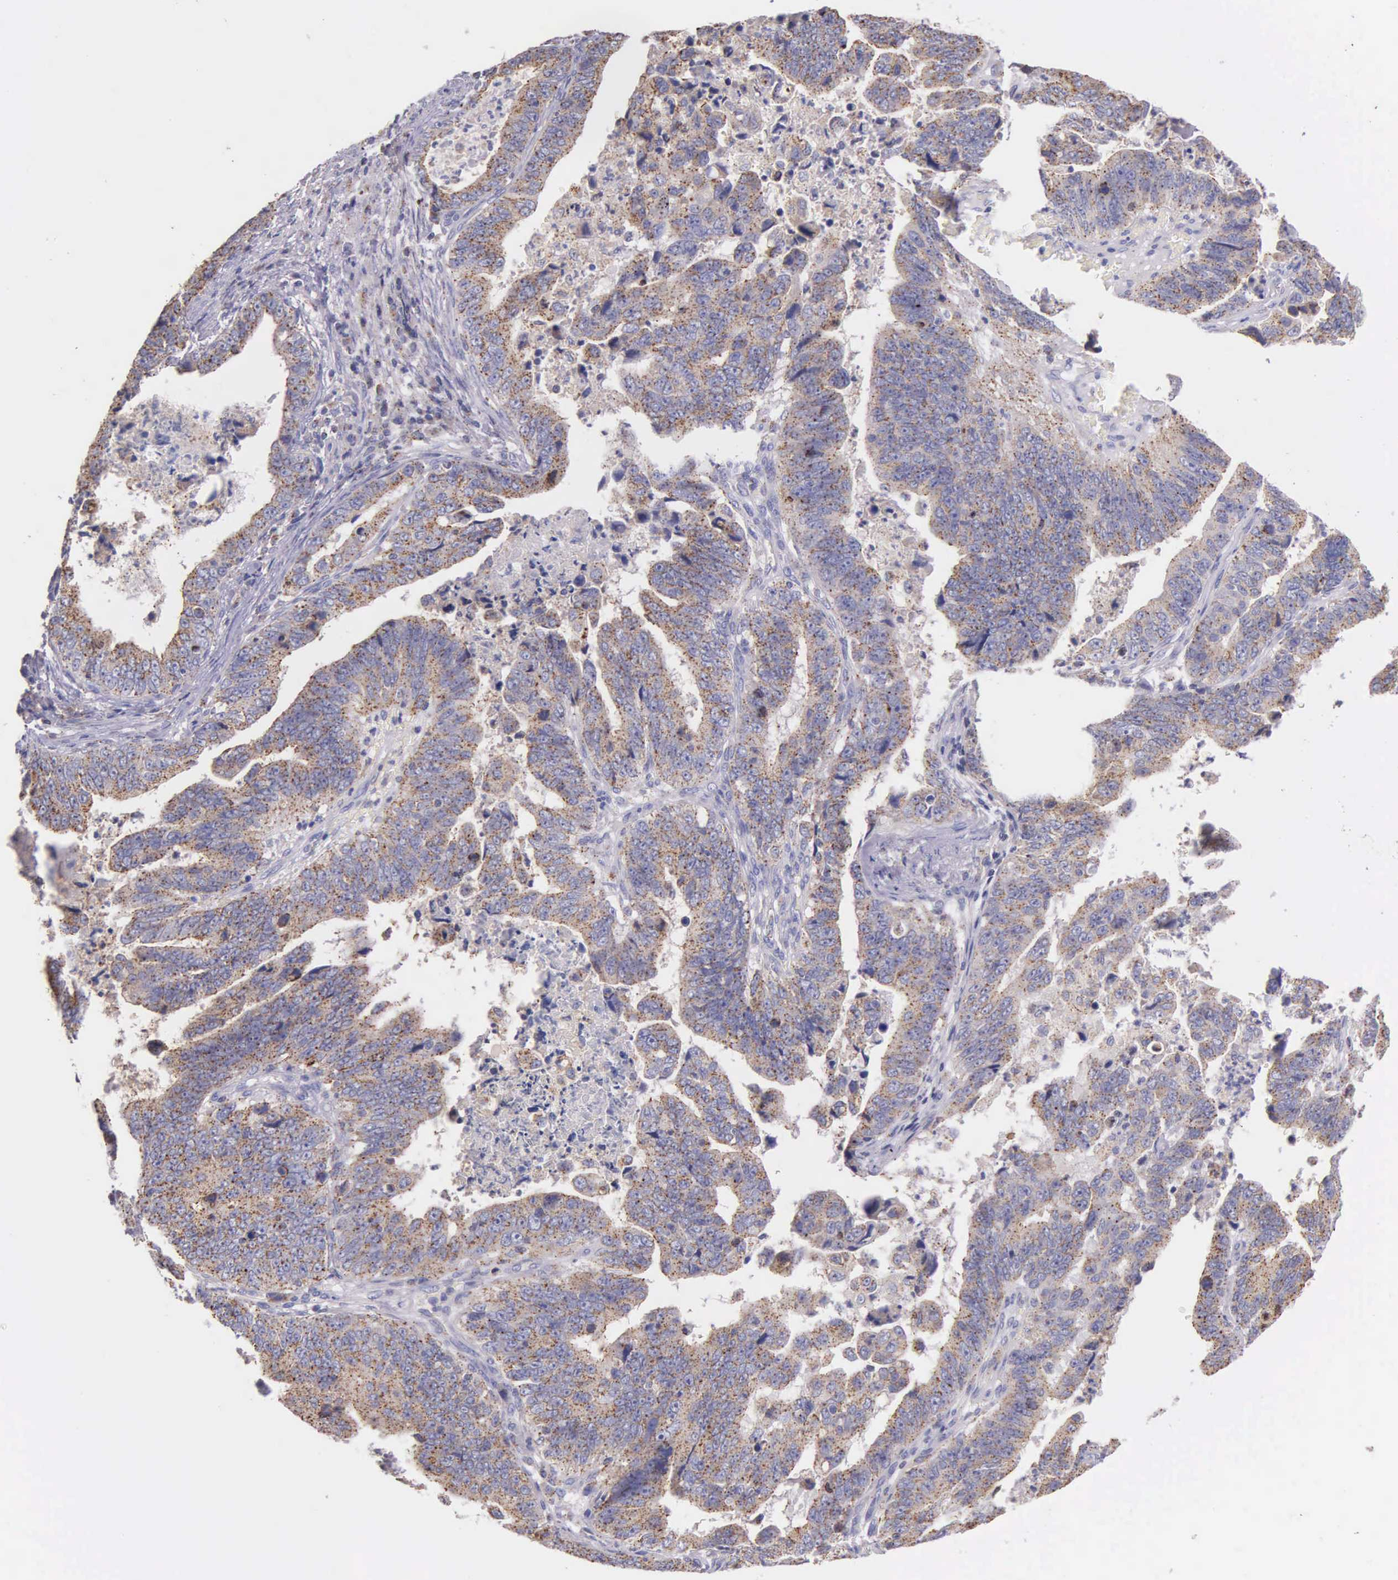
{"staining": {"intensity": "weak", "quantity": ">75%", "location": "cytoplasmic/membranous"}, "tissue": "stomach cancer", "cell_type": "Tumor cells", "image_type": "cancer", "snomed": [{"axis": "morphology", "description": "Adenocarcinoma, NOS"}, {"axis": "topography", "description": "Stomach, upper"}], "caption": "There is low levels of weak cytoplasmic/membranous staining in tumor cells of stomach cancer, as demonstrated by immunohistochemical staining (brown color).", "gene": "MIA2", "patient": {"sex": "female", "age": 50}}